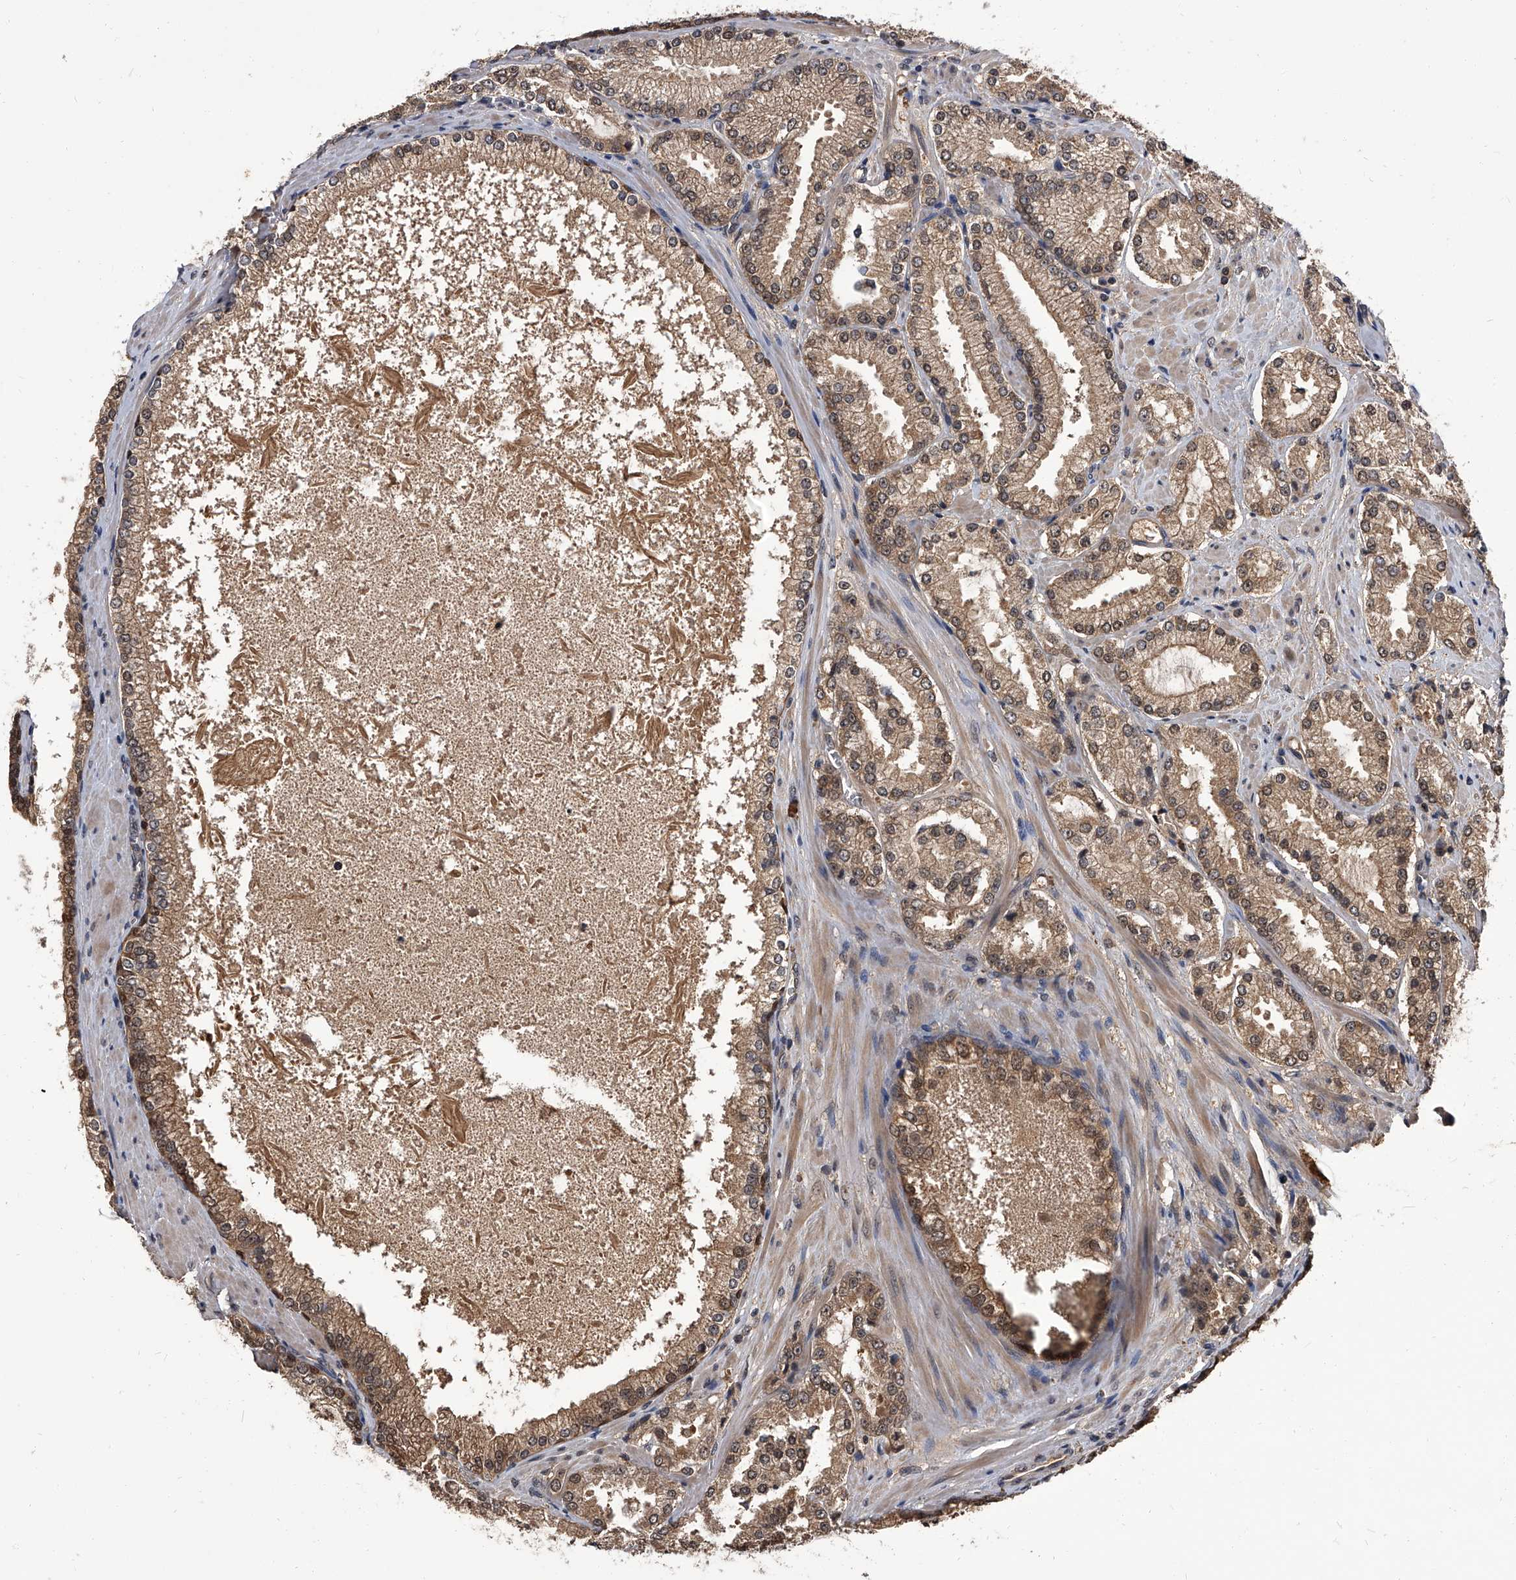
{"staining": {"intensity": "moderate", "quantity": ">75%", "location": "cytoplasmic/membranous,nuclear"}, "tissue": "prostate cancer", "cell_type": "Tumor cells", "image_type": "cancer", "snomed": [{"axis": "morphology", "description": "Adenocarcinoma, High grade"}, {"axis": "topography", "description": "Prostate"}], "caption": "Immunohistochemical staining of prostate cancer (adenocarcinoma (high-grade)) reveals medium levels of moderate cytoplasmic/membranous and nuclear protein staining in approximately >75% of tumor cells.", "gene": "SLC18B1", "patient": {"sex": "male", "age": 73}}